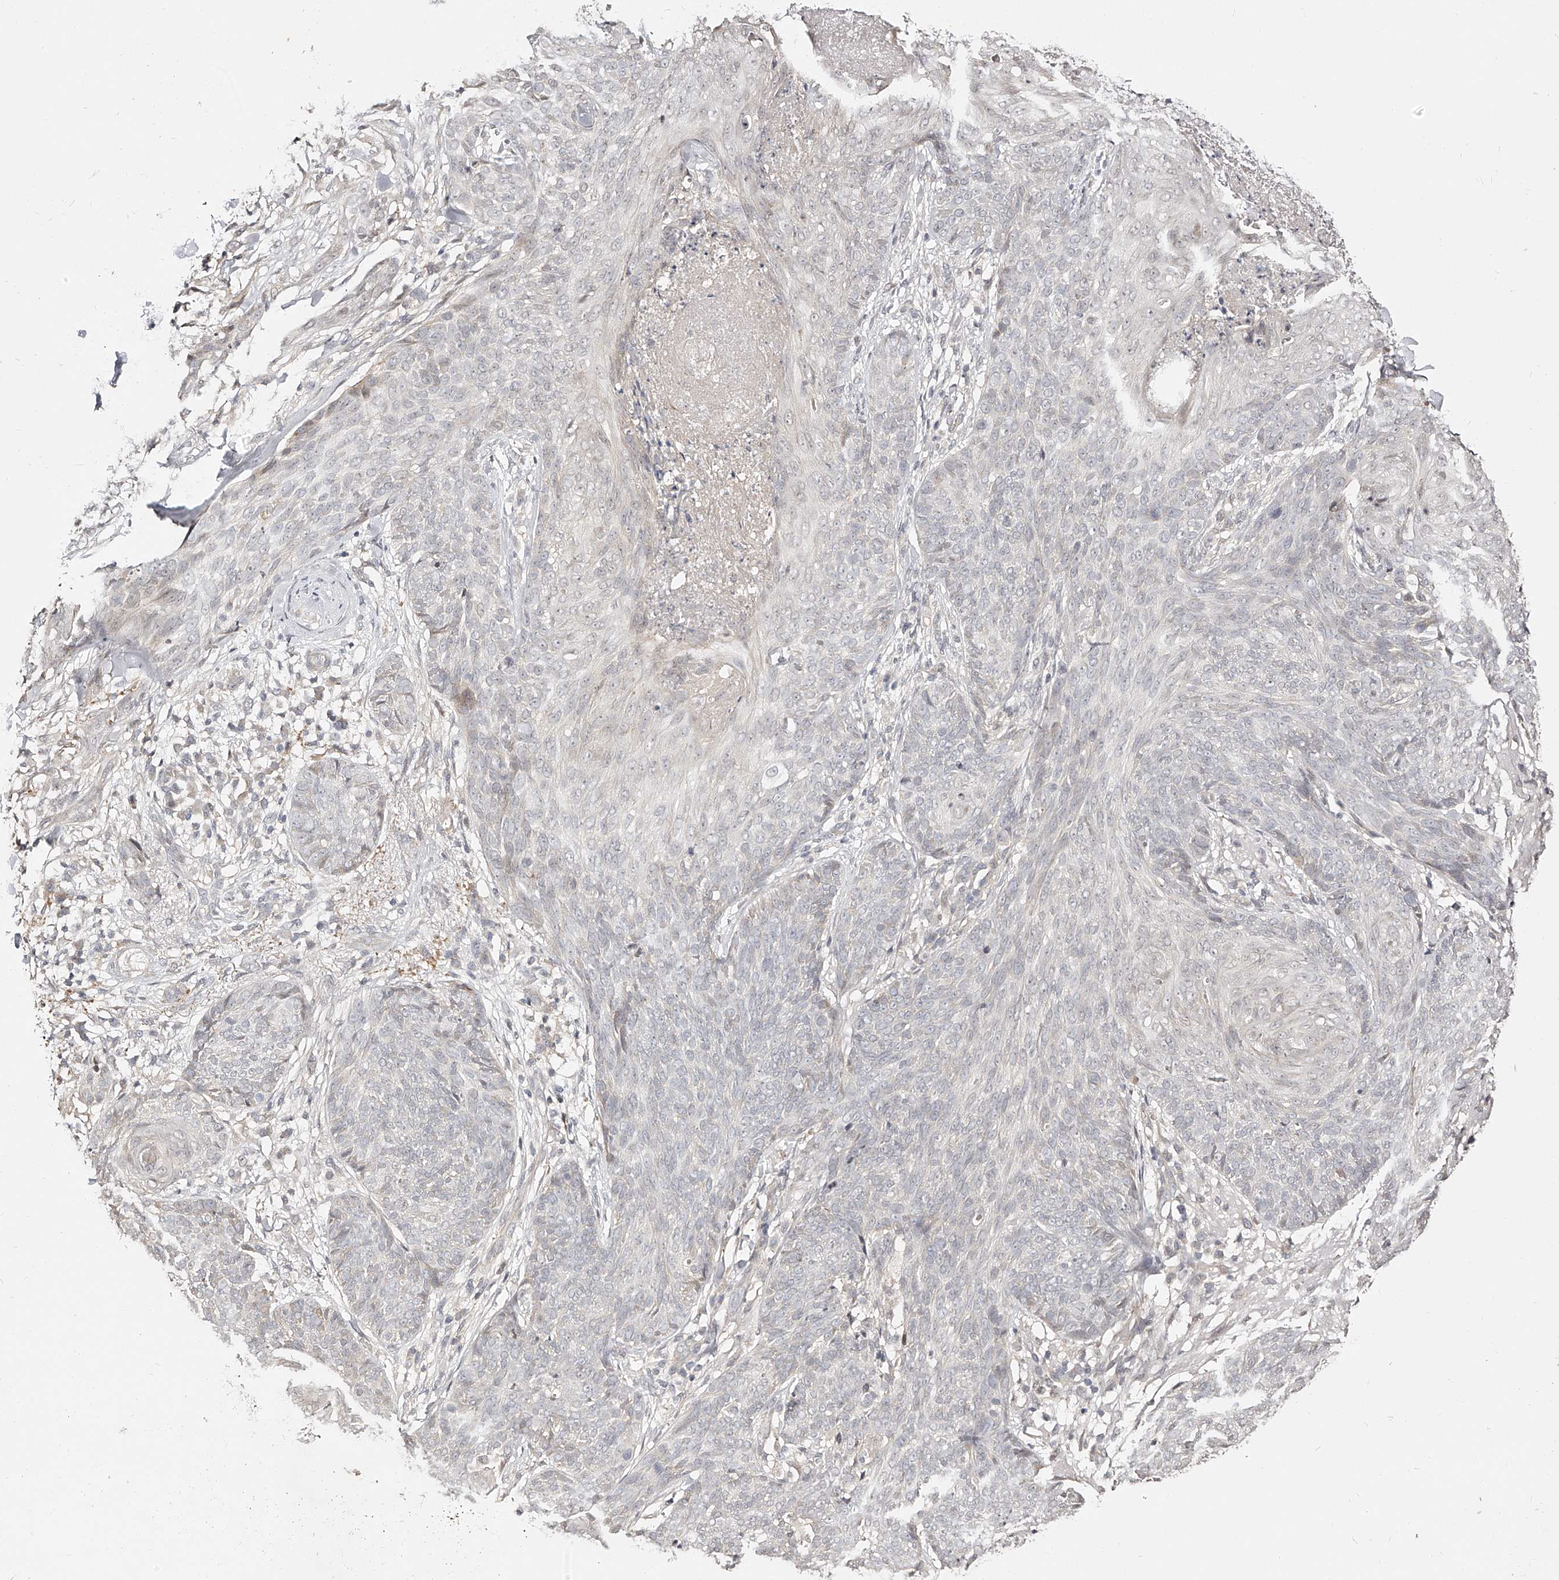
{"staining": {"intensity": "negative", "quantity": "none", "location": "none"}, "tissue": "skin cancer", "cell_type": "Tumor cells", "image_type": "cancer", "snomed": [{"axis": "morphology", "description": "Basal cell carcinoma"}, {"axis": "topography", "description": "Skin"}], "caption": "IHC photomicrograph of human skin cancer stained for a protein (brown), which shows no positivity in tumor cells.", "gene": "ZNF789", "patient": {"sex": "male", "age": 85}}